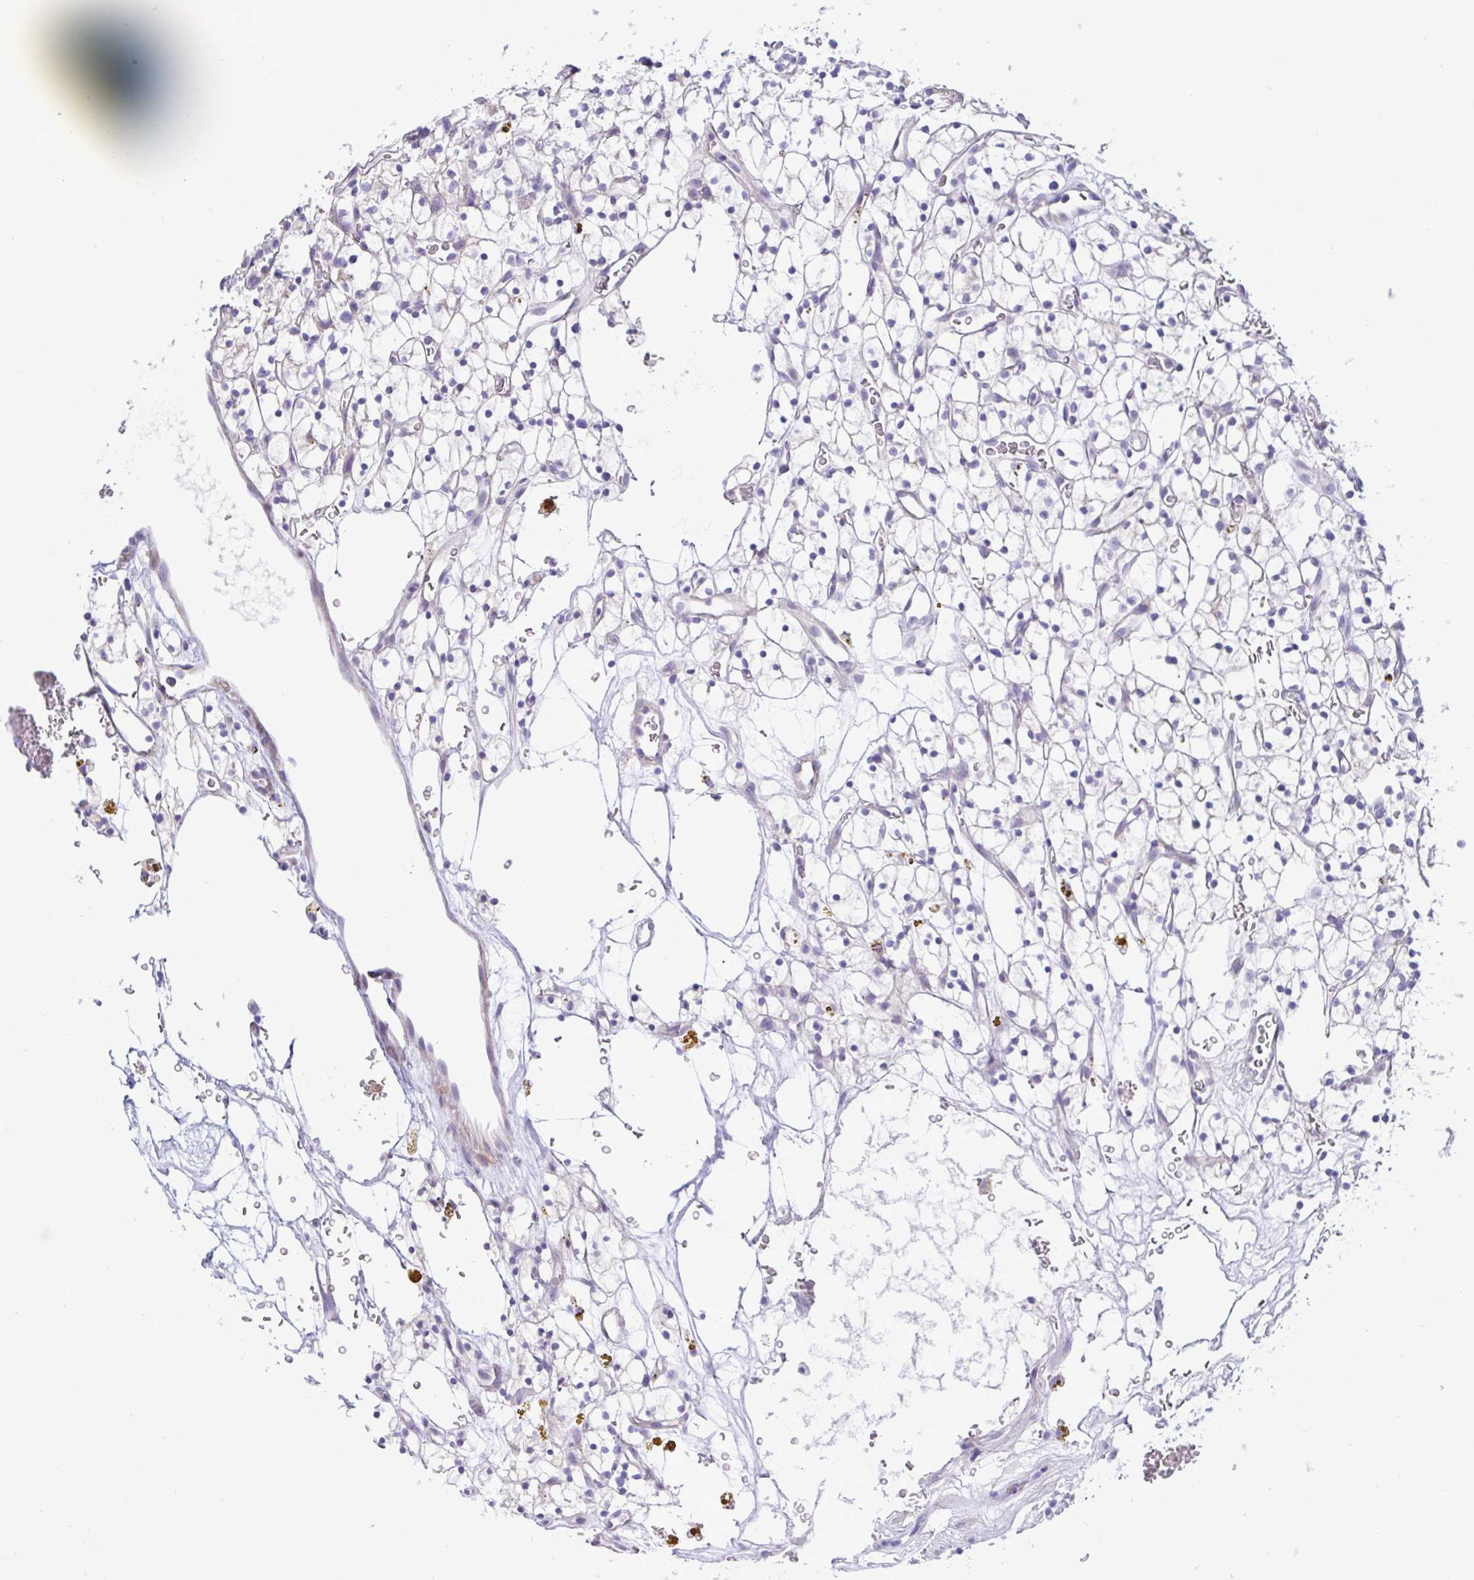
{"staining": {"intensity": "negative", "quantity": "none", "location": "none"}, "tissue": "renal cancer", "cell_type": "Tumor cells", "image_type": "cancer", "snomed": [{"axis": "morphology", "description": "Adenocarcinoma, NOS"}, {"axis": "topography", "description": "Kidney"}], "caption": "Tumor cells are negative for protein expression in human renal cancer.", "gene": "MED11", "patient": {"sex": "female", "age": 64}}